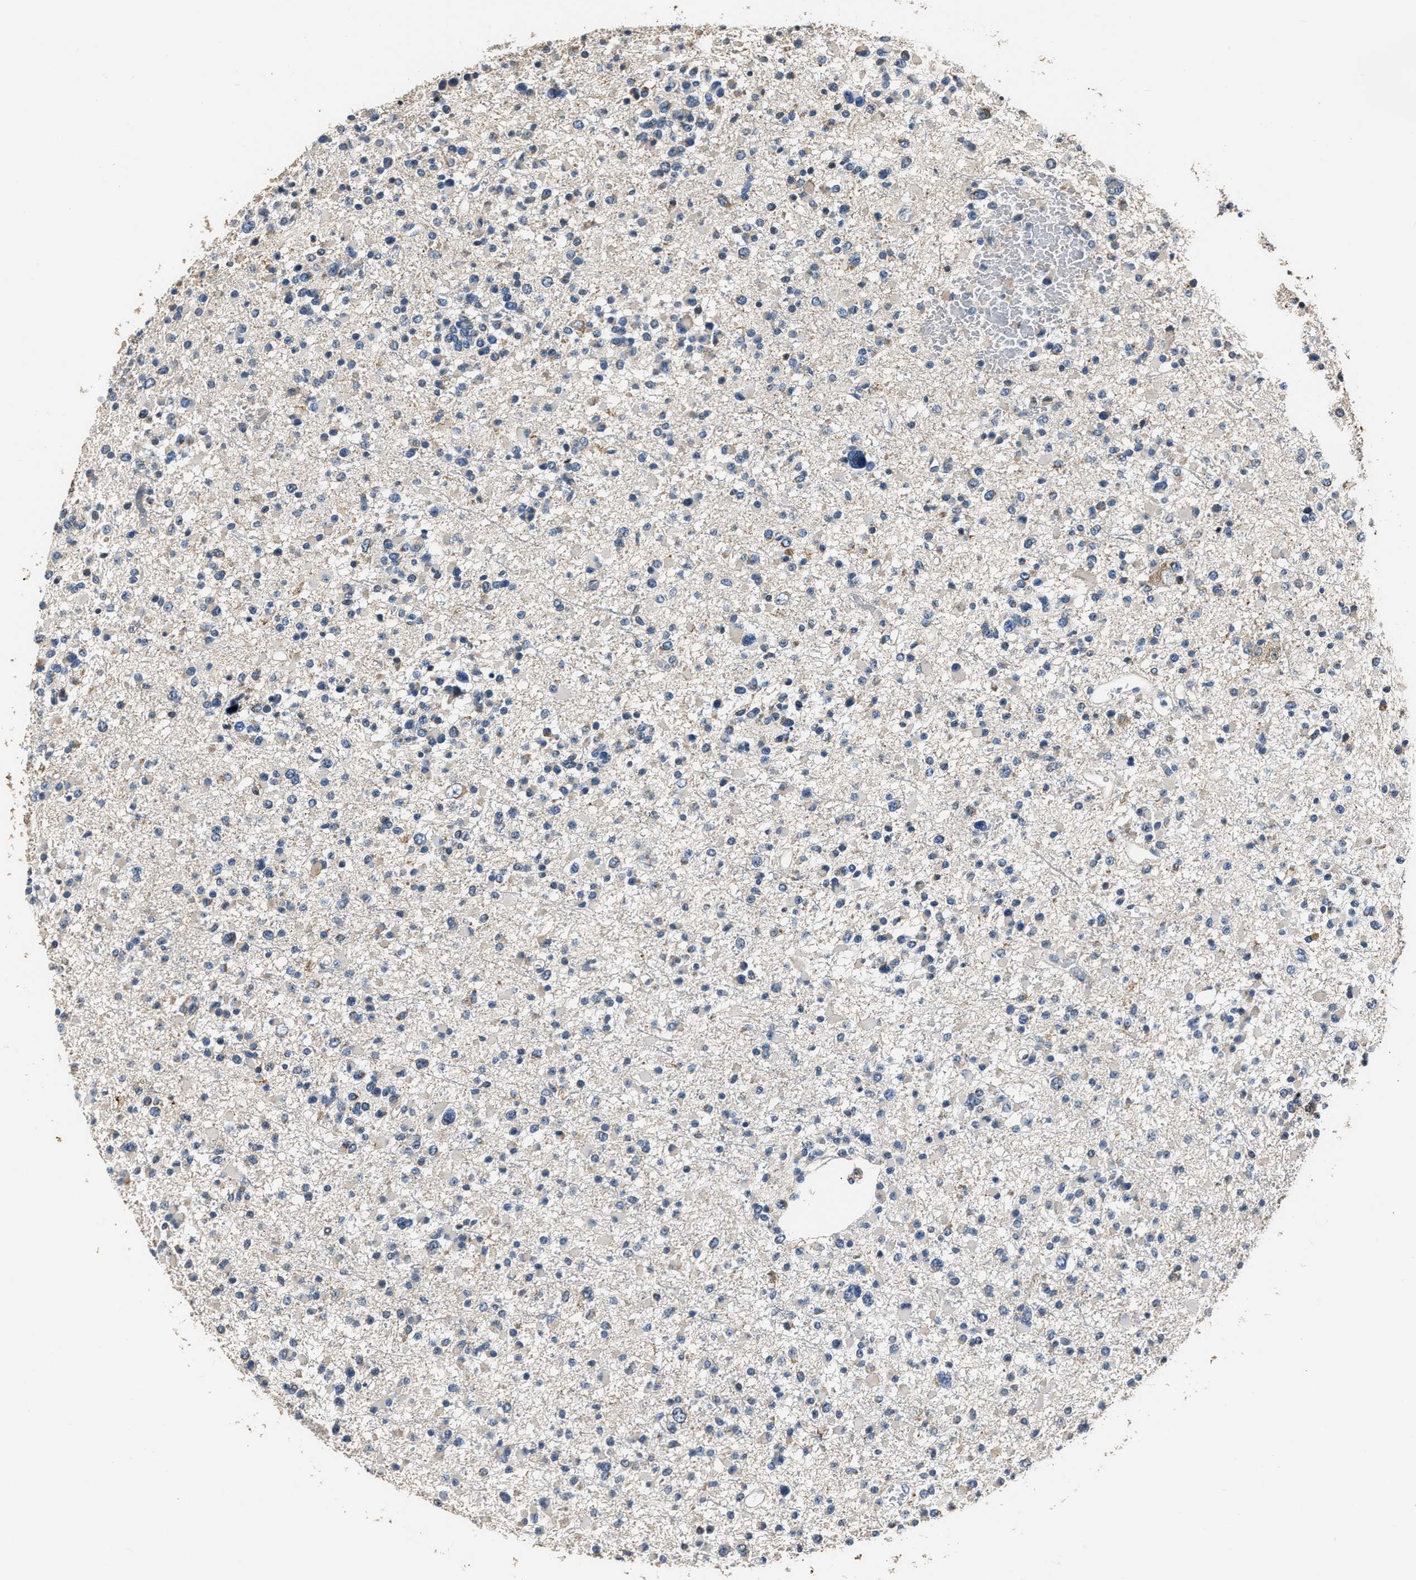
{"staining": {"intensity": "negative", "quantity": "none", "location": "none"}, "tissue": "glioma", "cell_type": "Tumor cells", "image_type": "cancer", "snomed": [{"axis": "morphology", "description": "Glioma, malignant, Low grade"}, {"axis": "topography", "description": "Brain"}], "caption": "Immunohistochemical staining of glioma demonstrates no significant staining in tumor cells.", "gene": "NSUN5", "patient": {"sex": "female", "age": 22}}